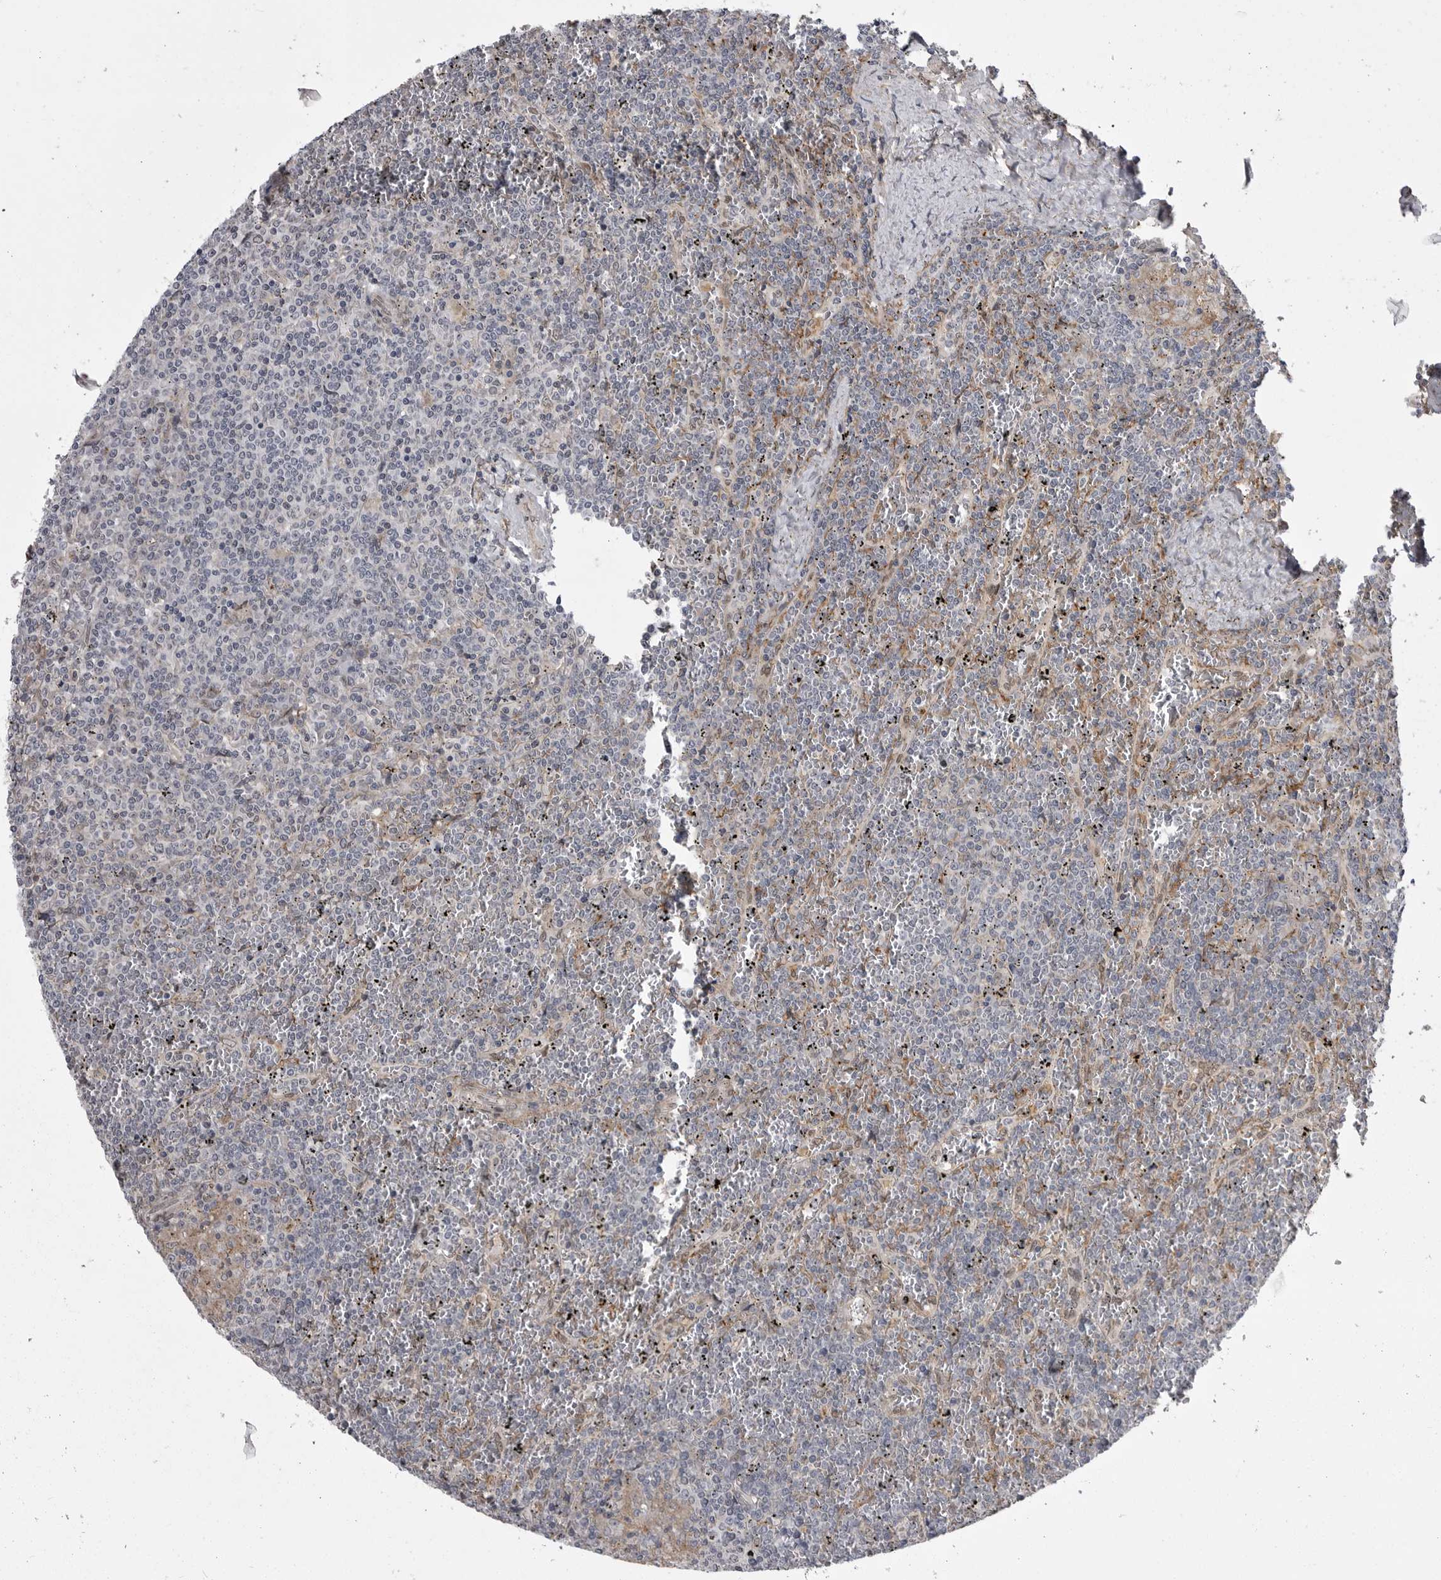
{"staining": {"intensity": "negative", "quantity": "none", "location": "none"}, "tissue": "lymphoma", "cell_type": "Tumor cells", "image_type": "cancer", "snomed": [{"axis": "morphology", "description": "Malignant lymphoma, non-Hodgkin's type, Low grade"}, {"axis": "topography", "description": "Spleen"}], "caption": "Tumor cells are negative for brown protein staining in lymphoma.", "gene": "ABL1", "patient": {"sex": "female", "age": 19}}